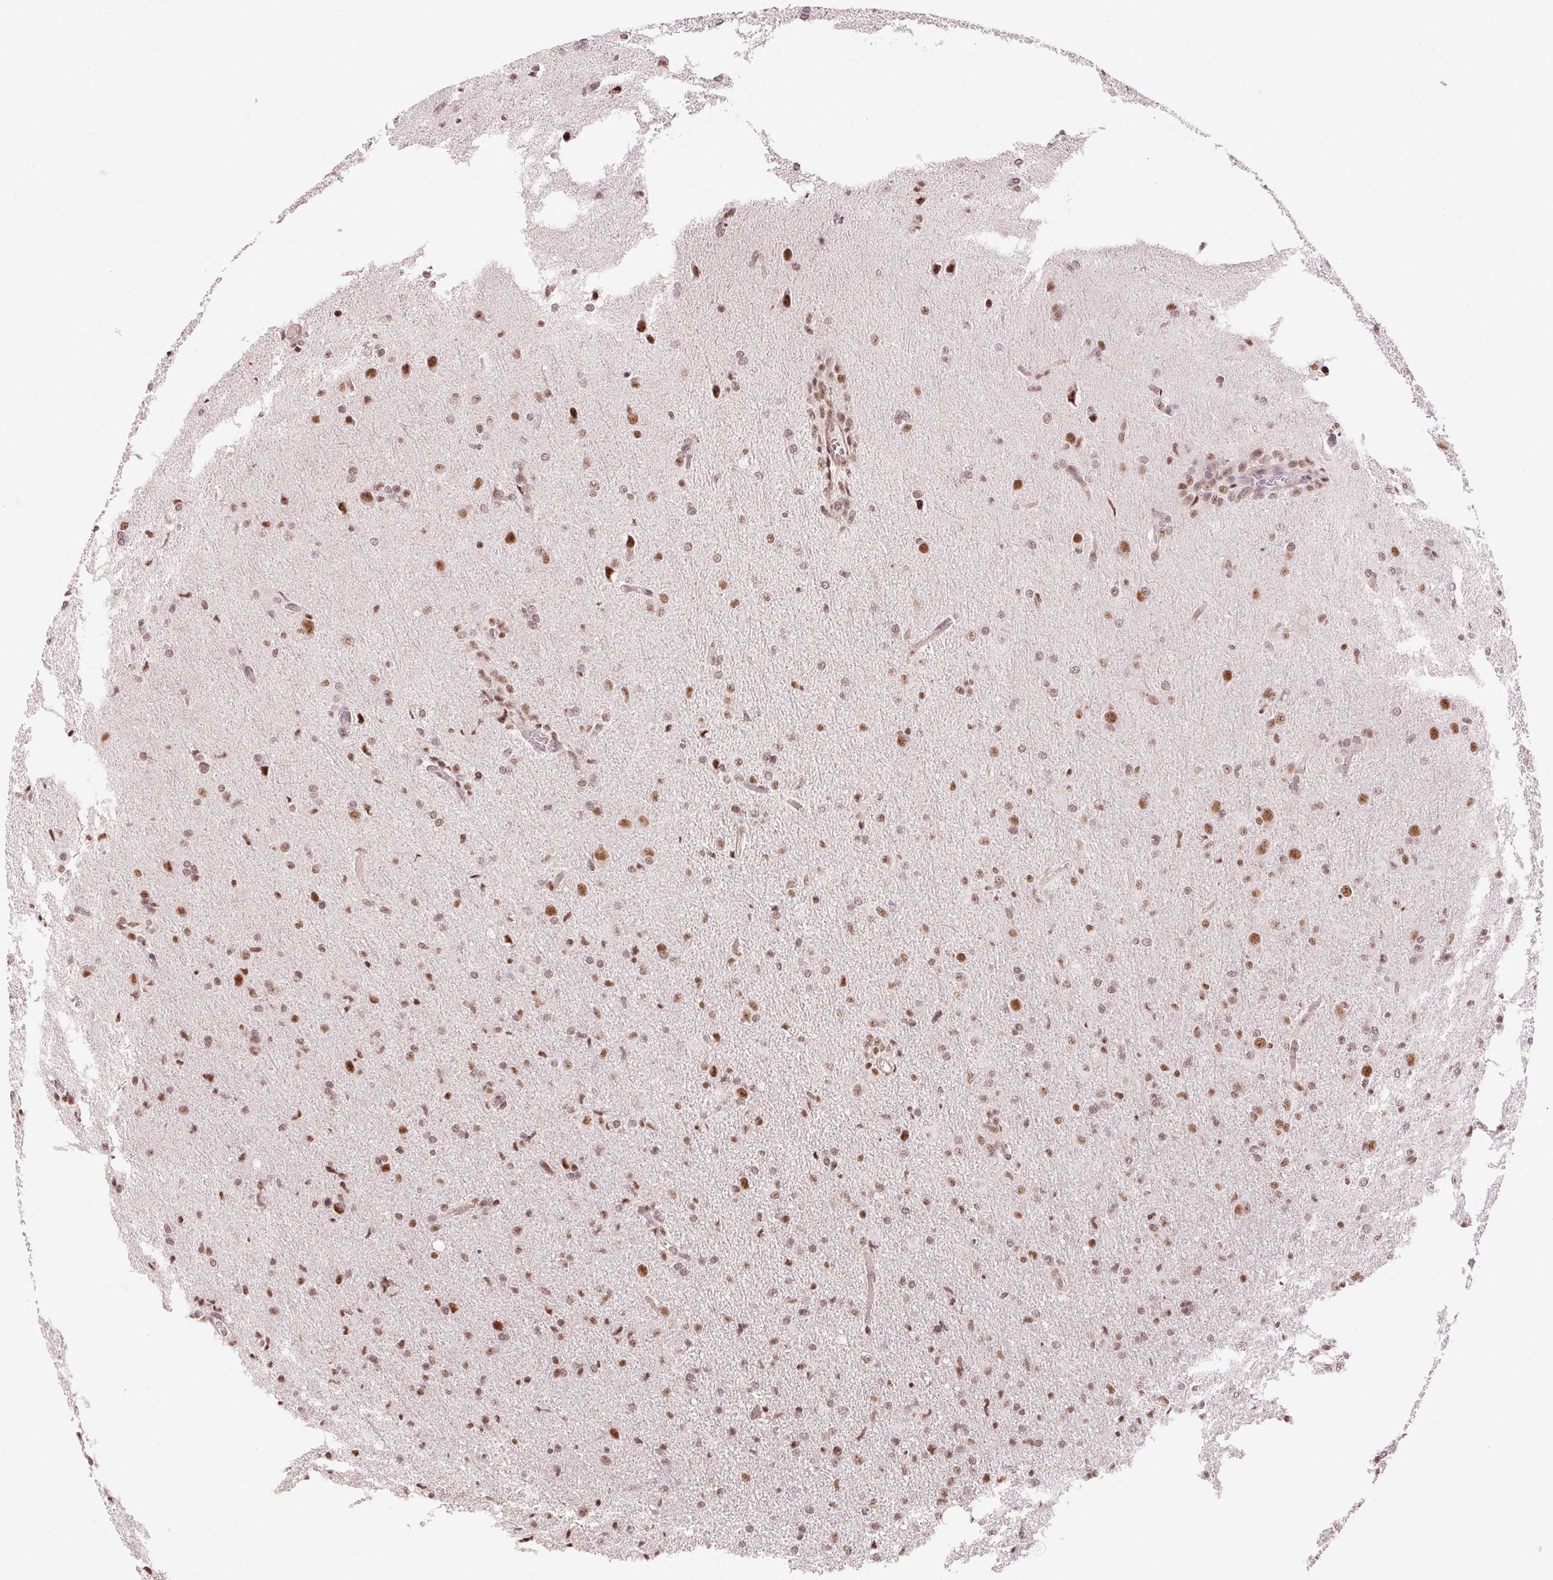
{"staining": {"intensity": "moderate", "quantity": ">75%", "location": "nuclear"}, "tissue": "glioma", "cell_type": "Tumor cells", "image_type": "cancer", "snomed": [{"axis": "morphology", "description": "Glioma, malignant, High grade"}, {"axis": "topography", "description": "Brain"}], "caption": "Glioma was stained to show a protein in brown. There is medium levels of moderate nuclear expression in approximately >75% of tumor cells.", "gene": "HNRNPDL", "patient": {"sex": "male", "age": 68}}